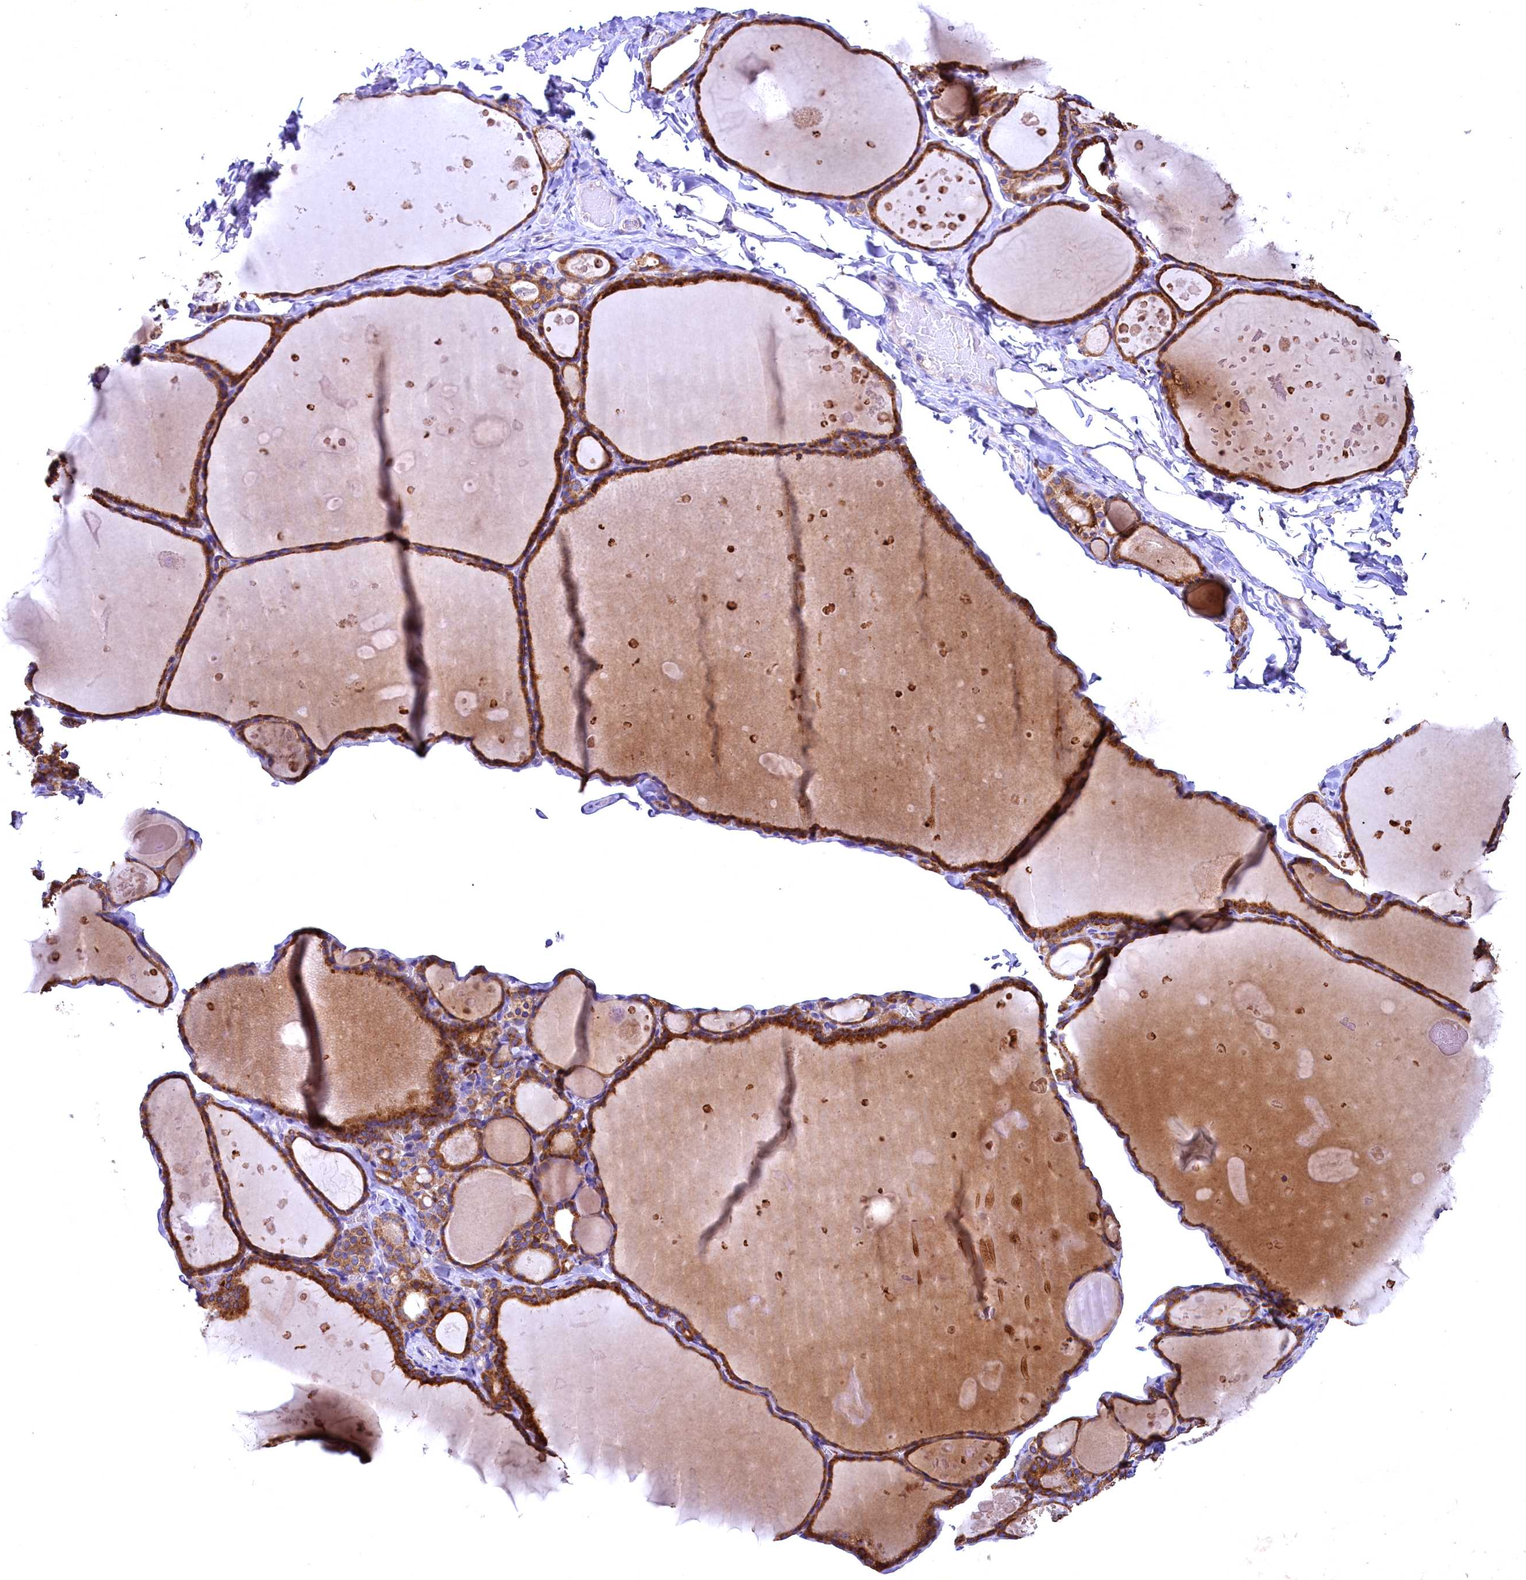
{"staining": {"intensity": "strong", "quantity": ">75%", "location": "cytoplasmic/membranous"}, "tissue": "thyroid gland", "cell_type": "Glandular cells", "image_type": "normal", "snomed": [{"axis": "morphology", "description": "Normal tissue, NOS"}, {"axis": "topography", "description": "Thyroid gland"}], "caption": "The micrograph reveals staining of benign thyroid gland, revealing strong cytoplasmic/membranous protein expression (brown color) within glandular cells. (IHC, brightfield microscopy, high magnification).", "gene": "ENKD1", "patient": {"sex": "male", "age": 56}}